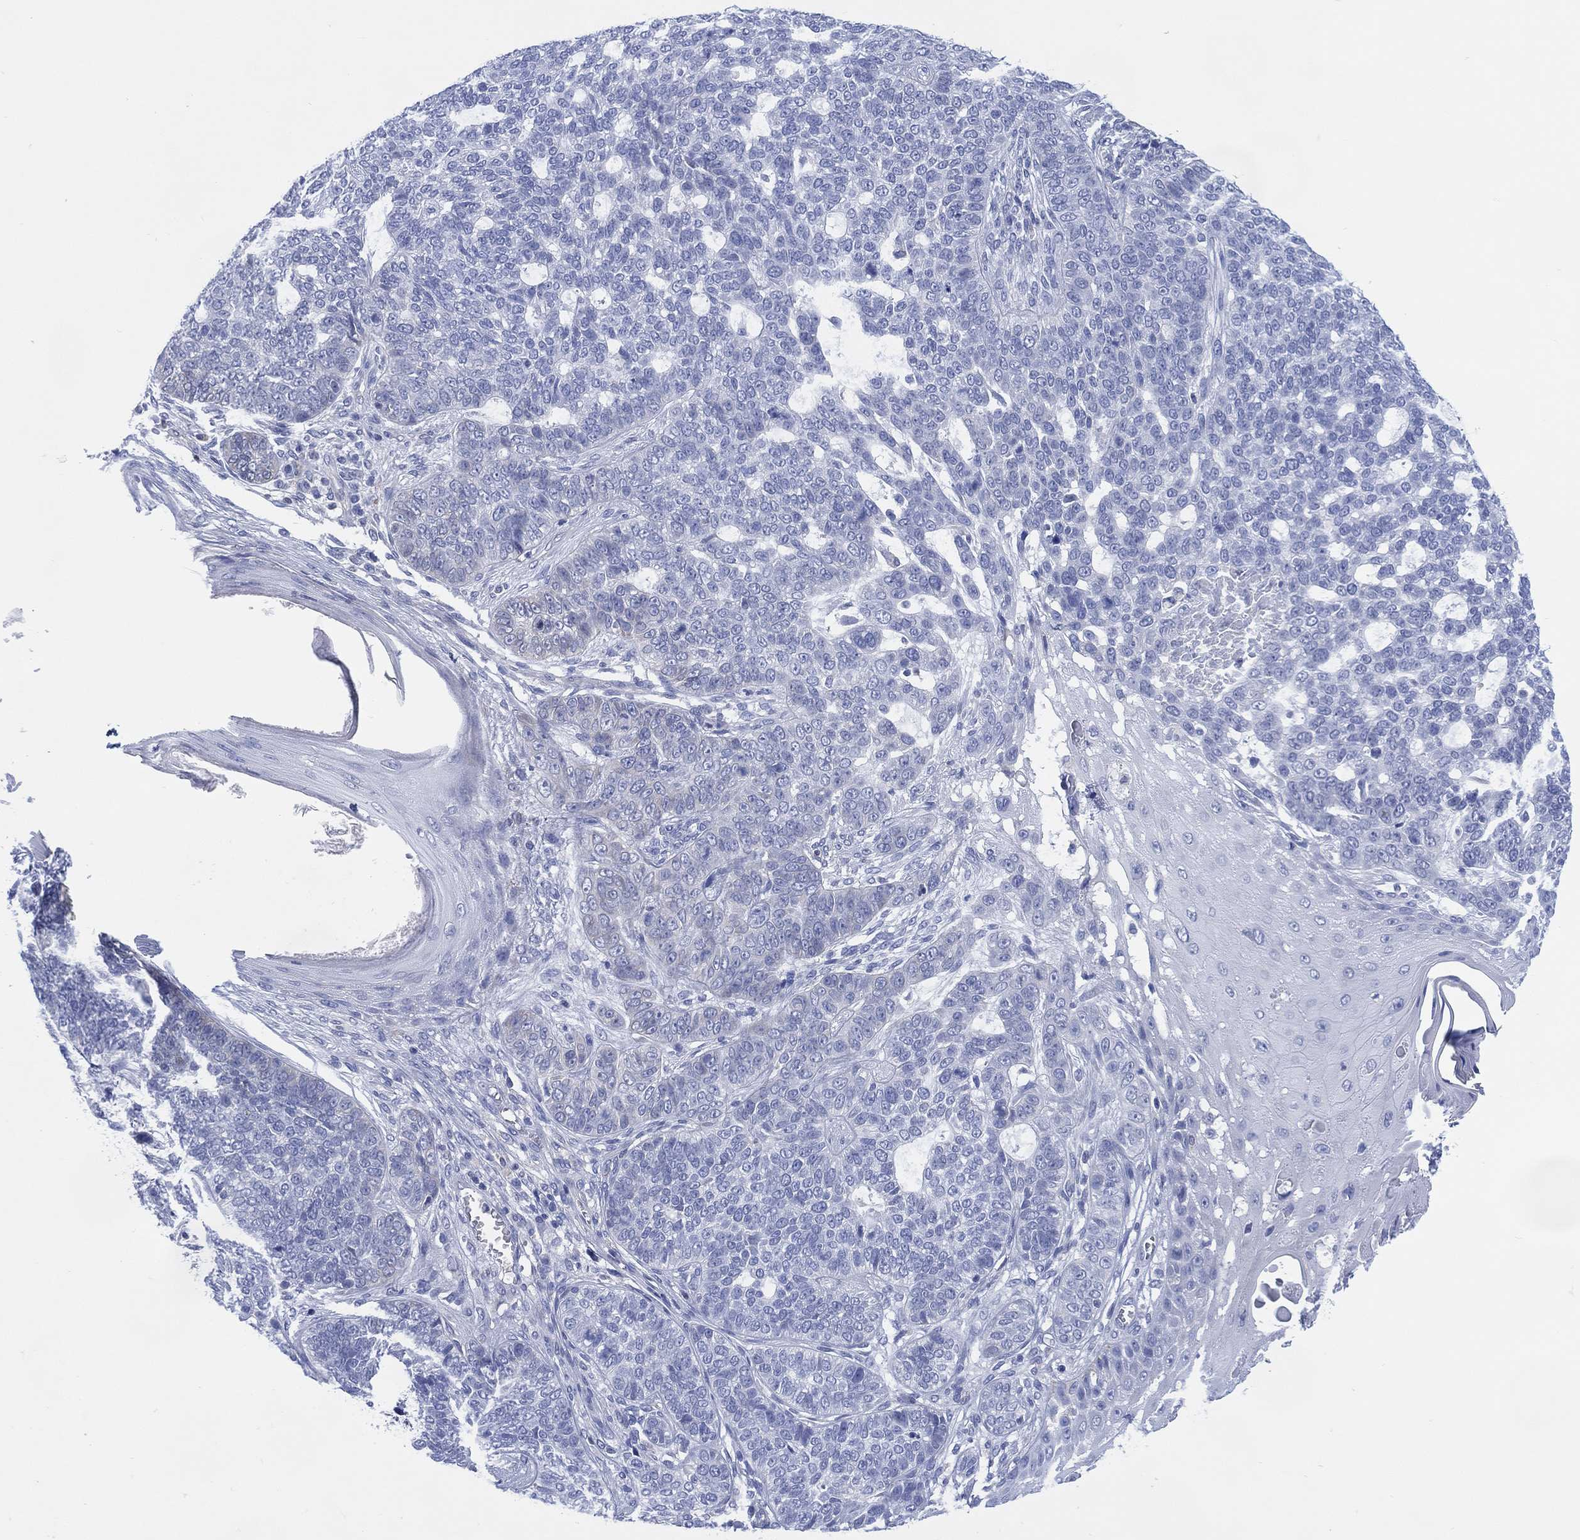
{"staining": {"intensity": "negative", "quantity": "none", "location": "none"}, "tissue": "skin cancer", "cell_type": "Tumor cells", "image_type": "cancer", "snomed": [{"axis": "morphology", "description": "Basal cell carcinoma"}, {"axis": "topography", "description": "Skin"}], "caption": "Basal cell carcinoma (skin) was stained to show a protein in brown. There is no significant expression in tumor cells.", "gene": "DDI1", "patient": {"sex": "female", "age": 69}}